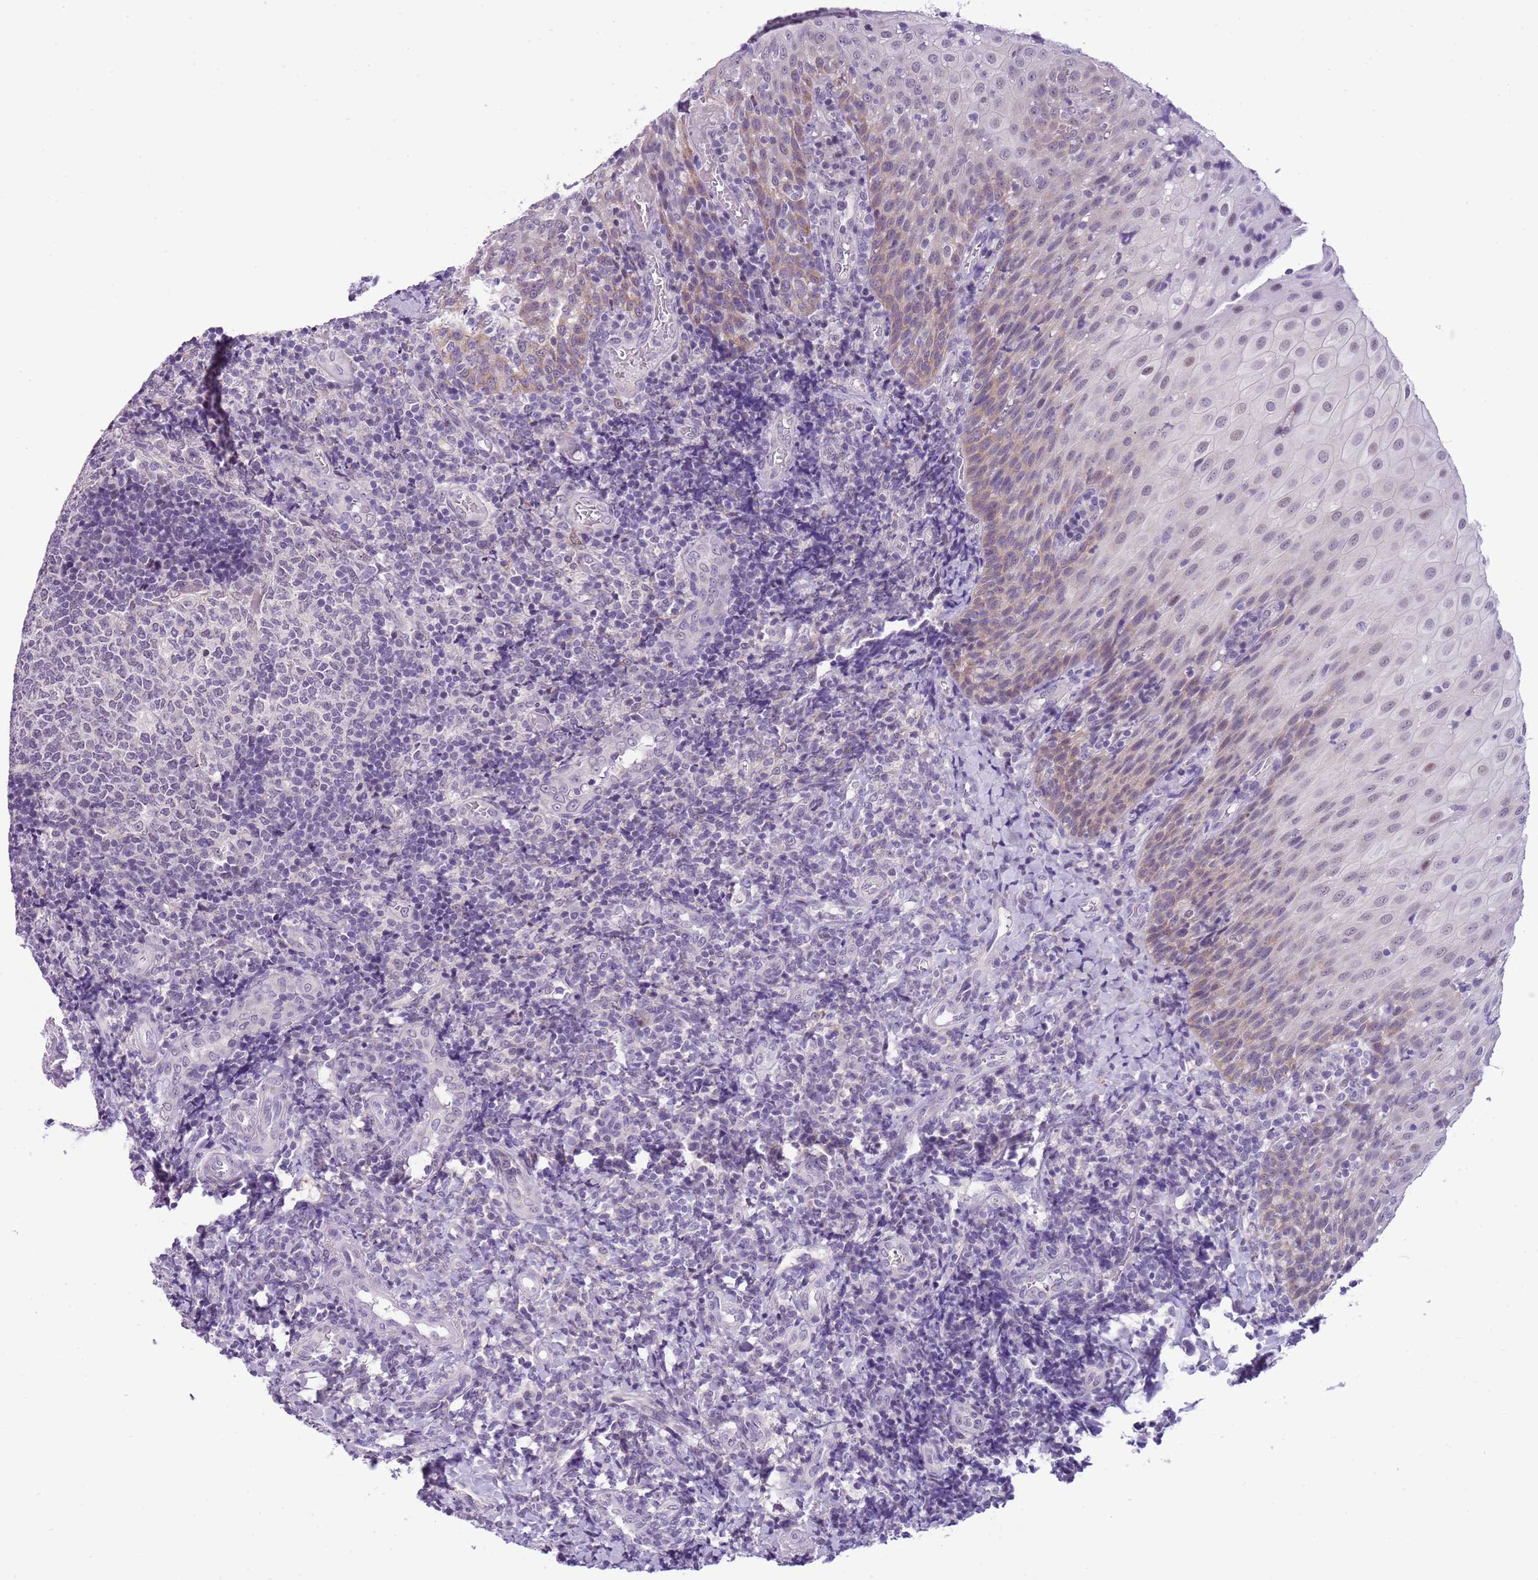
{"staining": {"intensity": "negative", "quantity": "none", "location": "none"}, "tissue": "tonsil", "cell_type": "Germinal center cells", "image_type": "normal", "snomed": [{"axis": "morphology", "description": "Normal tissue, NOS"}, {"axis": "topography", "description": "Tonsil"}], "caption": "Immunohistochemistry (IHC) of benign human tonsil shows no staining in germinal center cells. The staining was performed using DAB (3,3'-diaminobenzidine) to visualize the protein expression in brown, while the nuclei were stained in blue with hematoxylin (Magnification: 20x).", "gene": "FAM120C", "patient": {"sex": "female", "age": 19}}